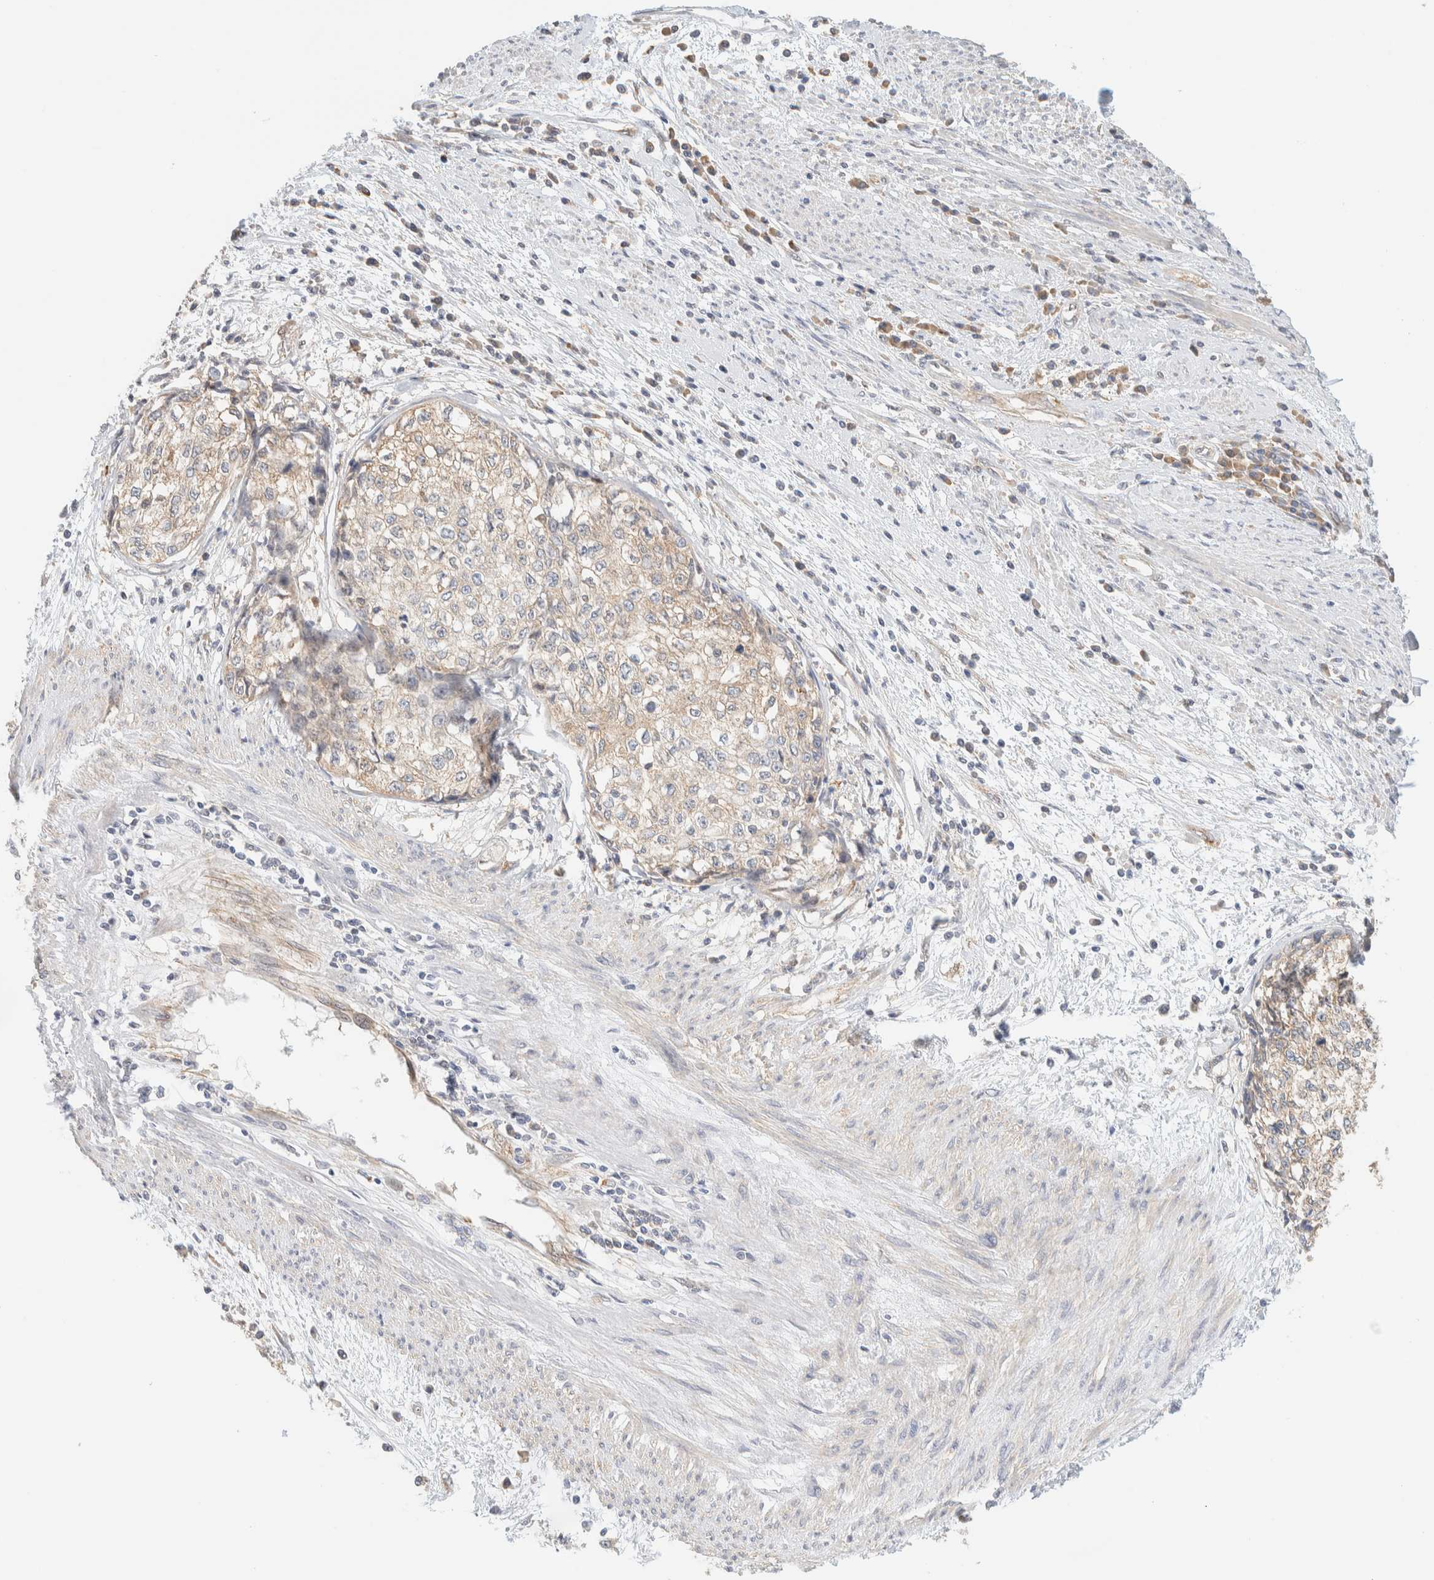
{"staining": {"intensity": "weak", "quantity": ">75%", "location": "cytoplasmic/membranous"}, "tissue": "cervical cancer", "cell_type": "Tumor cells", "image_type": "cancer", "snomed": [{"axis": "morphology", "description": "Squamous cell carcinoma, NOS"}, {"axis": "topography", "description": "Cervix"}], "caption": "Immunohistochemistry of cervical cancer demonstrates low levels of weak cytoplasmic/membranous positivity in about >75% of tumor cells.", "gene": "TBC1D8B", "patient": {"sex": "female", "age": 57}}